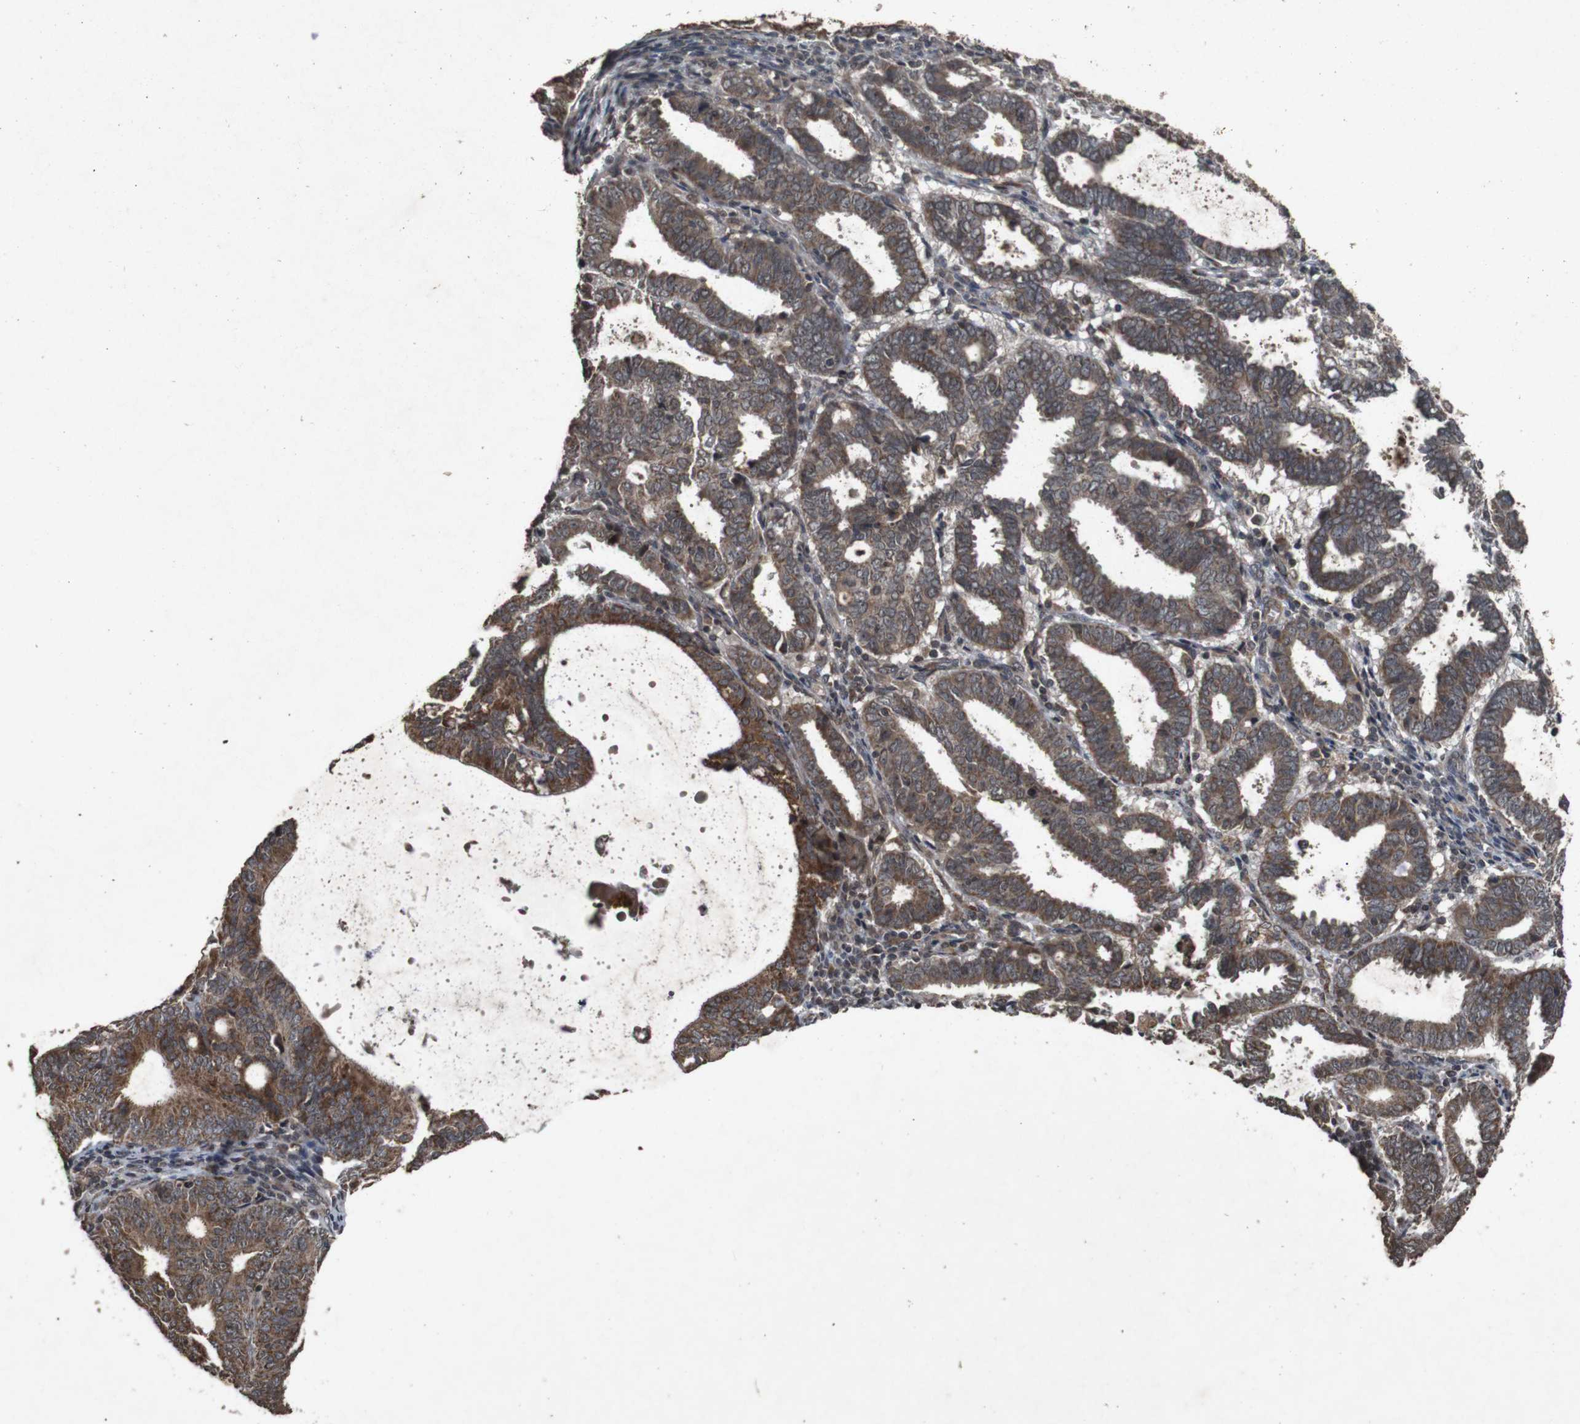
{"staining": {"intensity": "moderate", "quantity": "25%-75%", "location": "cytoplasmic/membranous"}, "tissue": "endometrial cancer", "cell_type": "Tumor cells", "image_type": "cancer", "snomed": [{"axis": "morphology", "description": "Adenocarcinoma, NOS"}, {"axis": "topography", "description": "Uterus"}], "caption": "DAB immunohistochemical staining of endometrial adenocarcinoma reveals moderate cytoplasmic/membranous protein positivity in approximately 25%-75% of tumor cells.", "gene": "SORL1", "patient": {"sex": "female", "age": 83}}